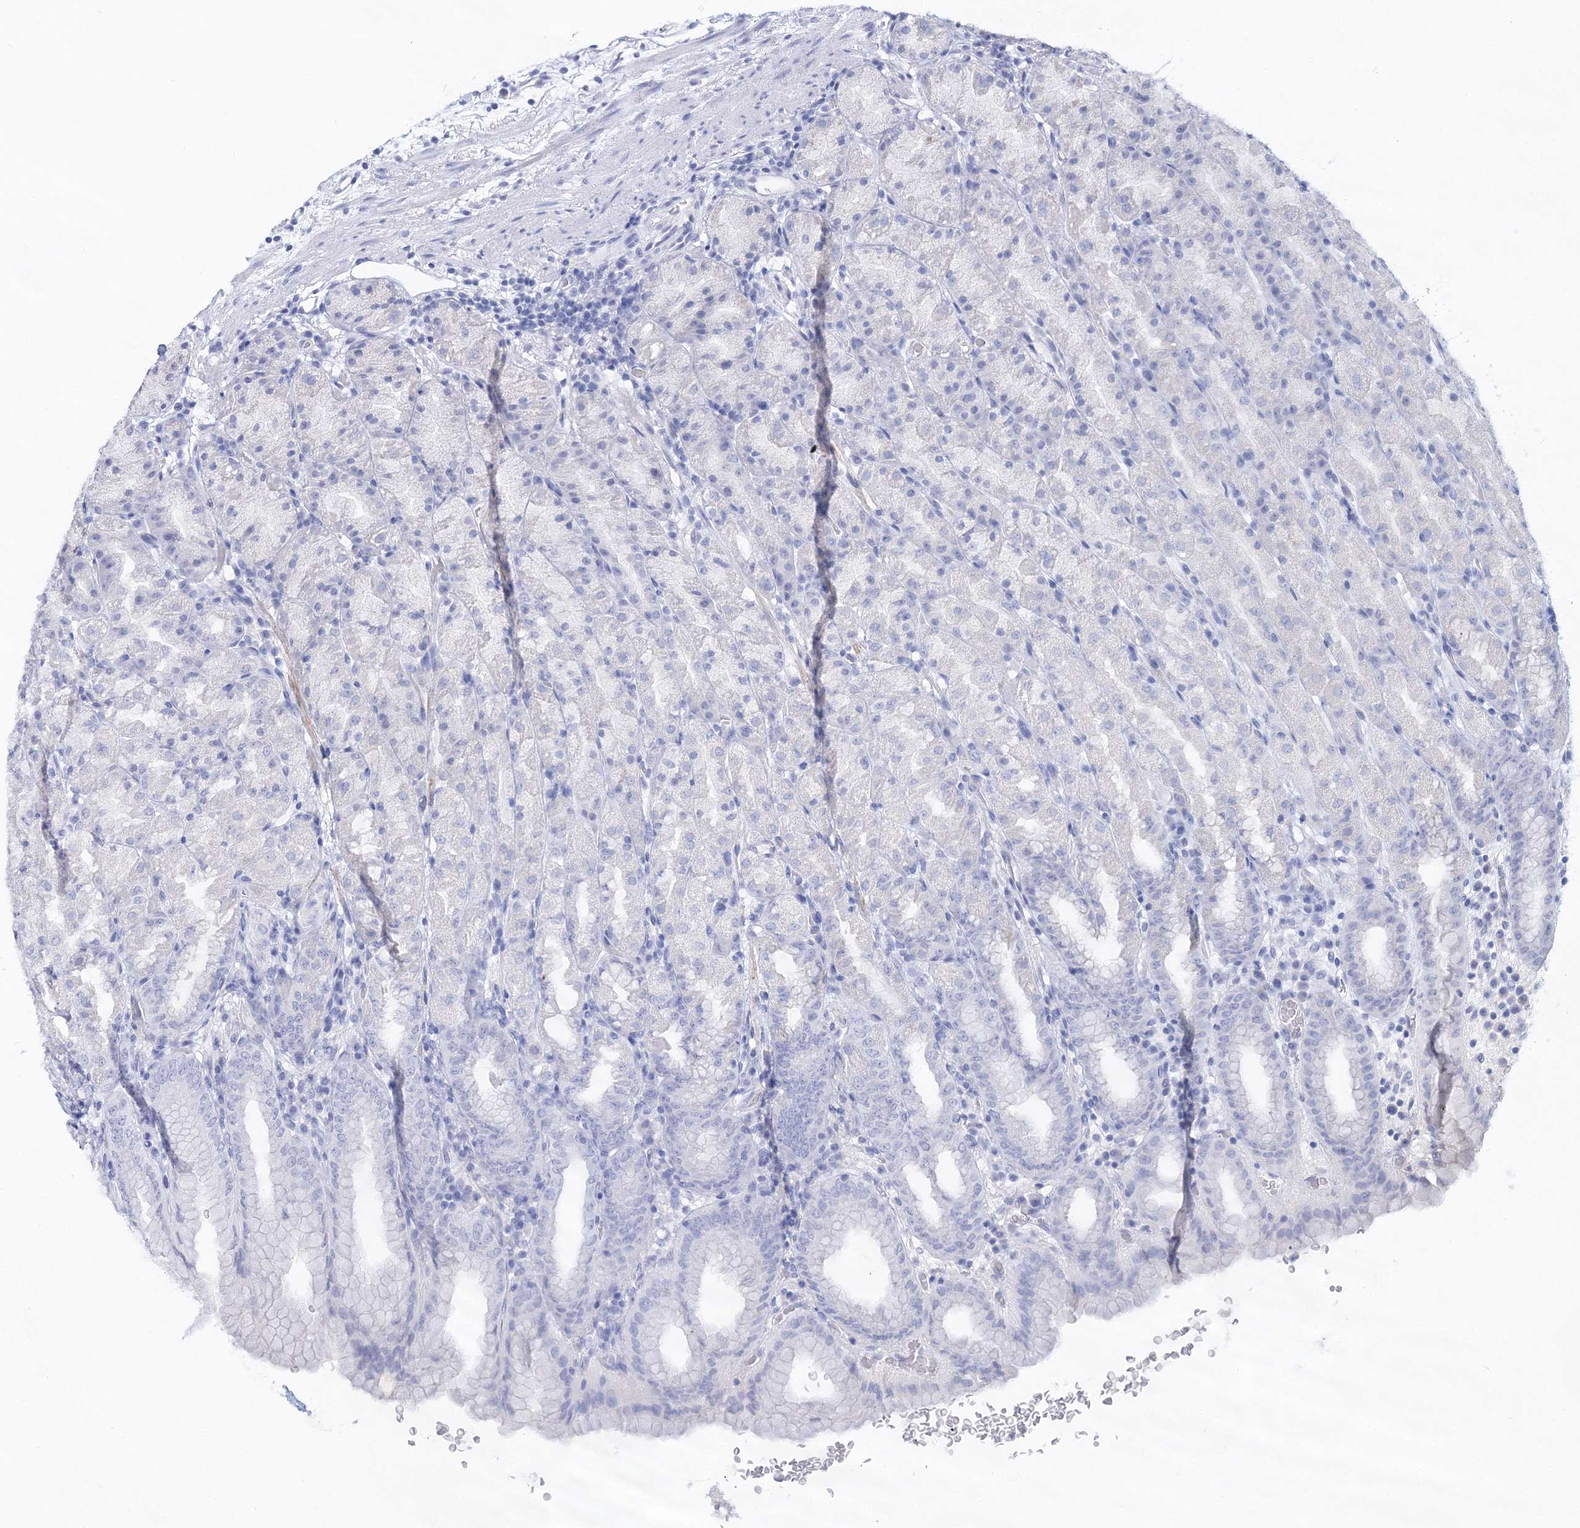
{"staining": {"intensity": "negative", "quantity": "none", "location": "none"}, "tissue": "stomach", "cell_type": "Glandular cells", "image_type": "normal", "snomed": [{"axis": "morphology", "description": "Normal tissue, NOS"}, {"axis": "topography", "description": "Stomach, upper"}], "caption": "Glandular cells are negative for brown protein staining in unremarkable stomach. The staining is performed using DAB (3,3'-diaminobenzidine) brown chromogen with nuclei counter-stained in using hematoxylin.", "gene": "MYOZ2", "patient": {"sex": "male", "age": 68}}